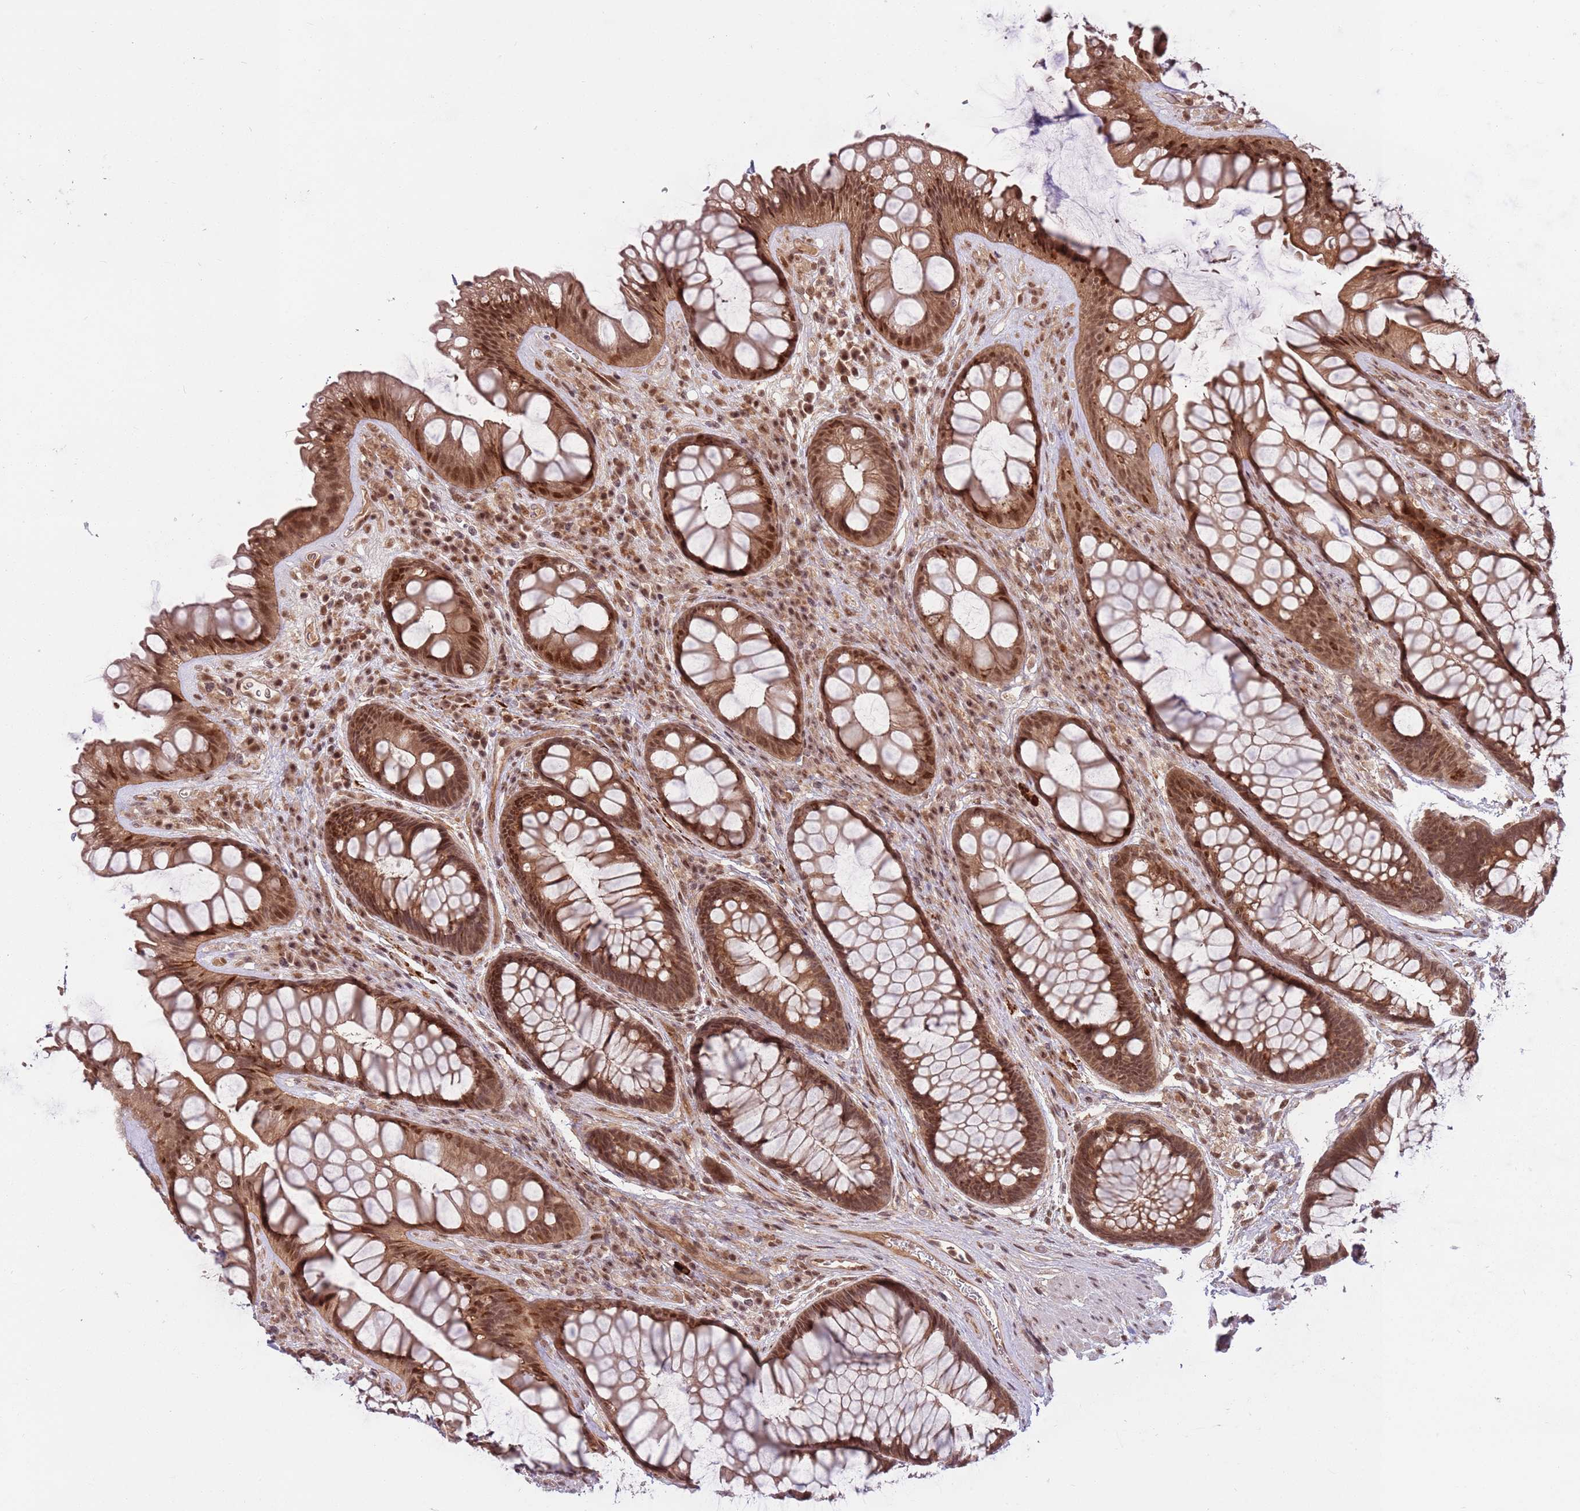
{"staining": {"intensity": "moderate", "quantity": ">75%", "location": "cytoplasmic/membranous,nuclear"}, "tissue": "rectum", "cell_type": "Glandular cells", "image_type": "normal", "snomed": [{"axis": "morphology", "description": "Normal tissue, NOS"}, {"axis": "topography", "description": "Rectum"}], "caption": "Brown immunohistochemical staining in unremarkable rectum reveals moderate cytoplasmic/membranous,nuclear positivity in about >75% of glandular cells.", "gene": "ADAMTS3", "patient": {"sex": "male", "age": 74}}